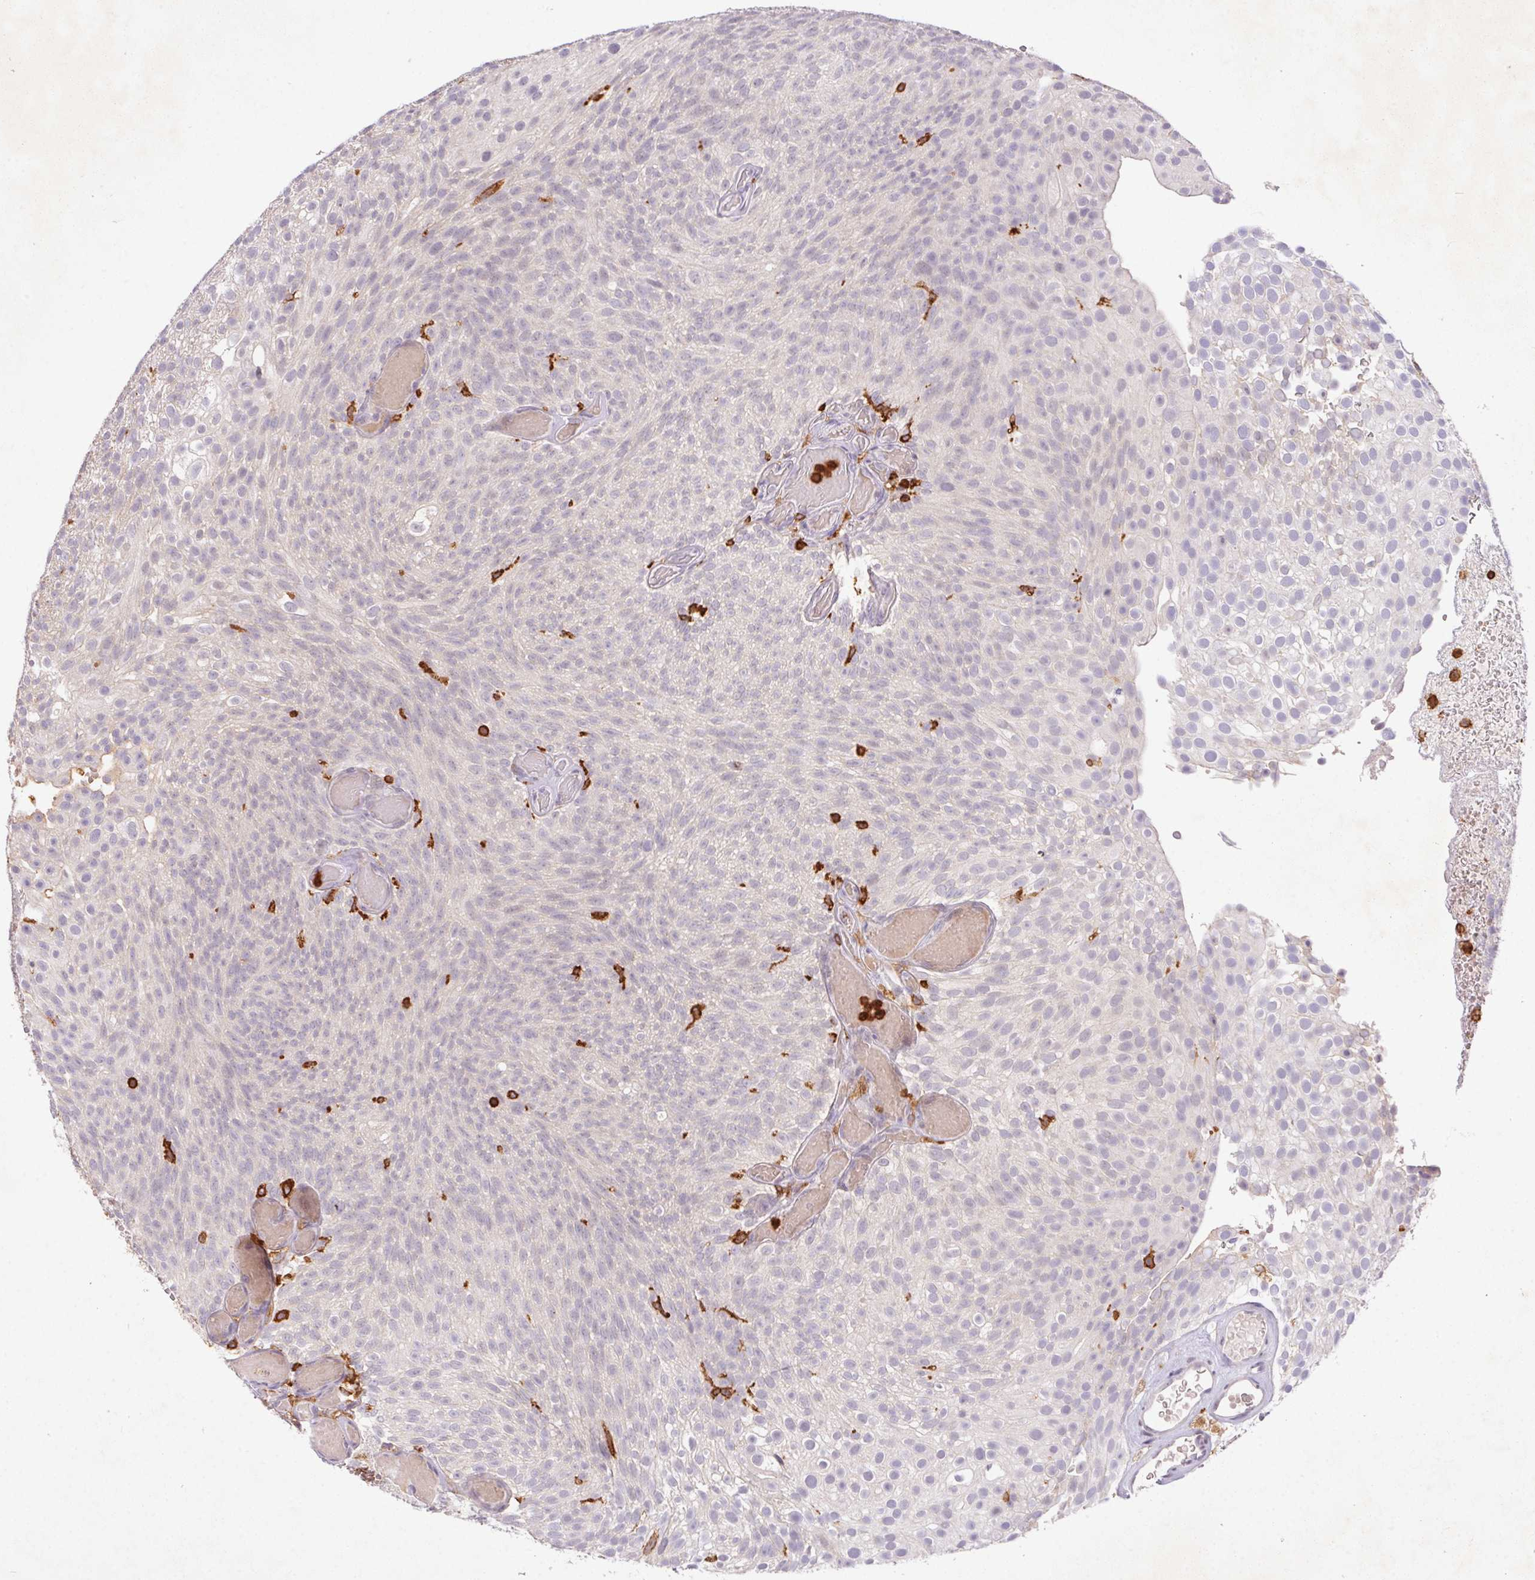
{"staining": {"intensity": "negative", "quantity": "none", "location": "none"}, "tissue": "urothelial cancer", "cell_type": "Tumor cells", "image_type": "cancer", "snomed": [{"axis": "morphology", "description": "Urothelial carcinoma, Low grade"}, {"axis": "topography", "description": "Urinary bladder"}], "caption": "There is no significant positivity in tumor cells of urothelial cancer. The staining was performed using DAB to visualize the protein expression in brown, while the nuclei were stained in blue with hematoxylin (Magnification: 20x).", "gene": "APBB1IP", "patient": {"sex": "male", "age": 78}}